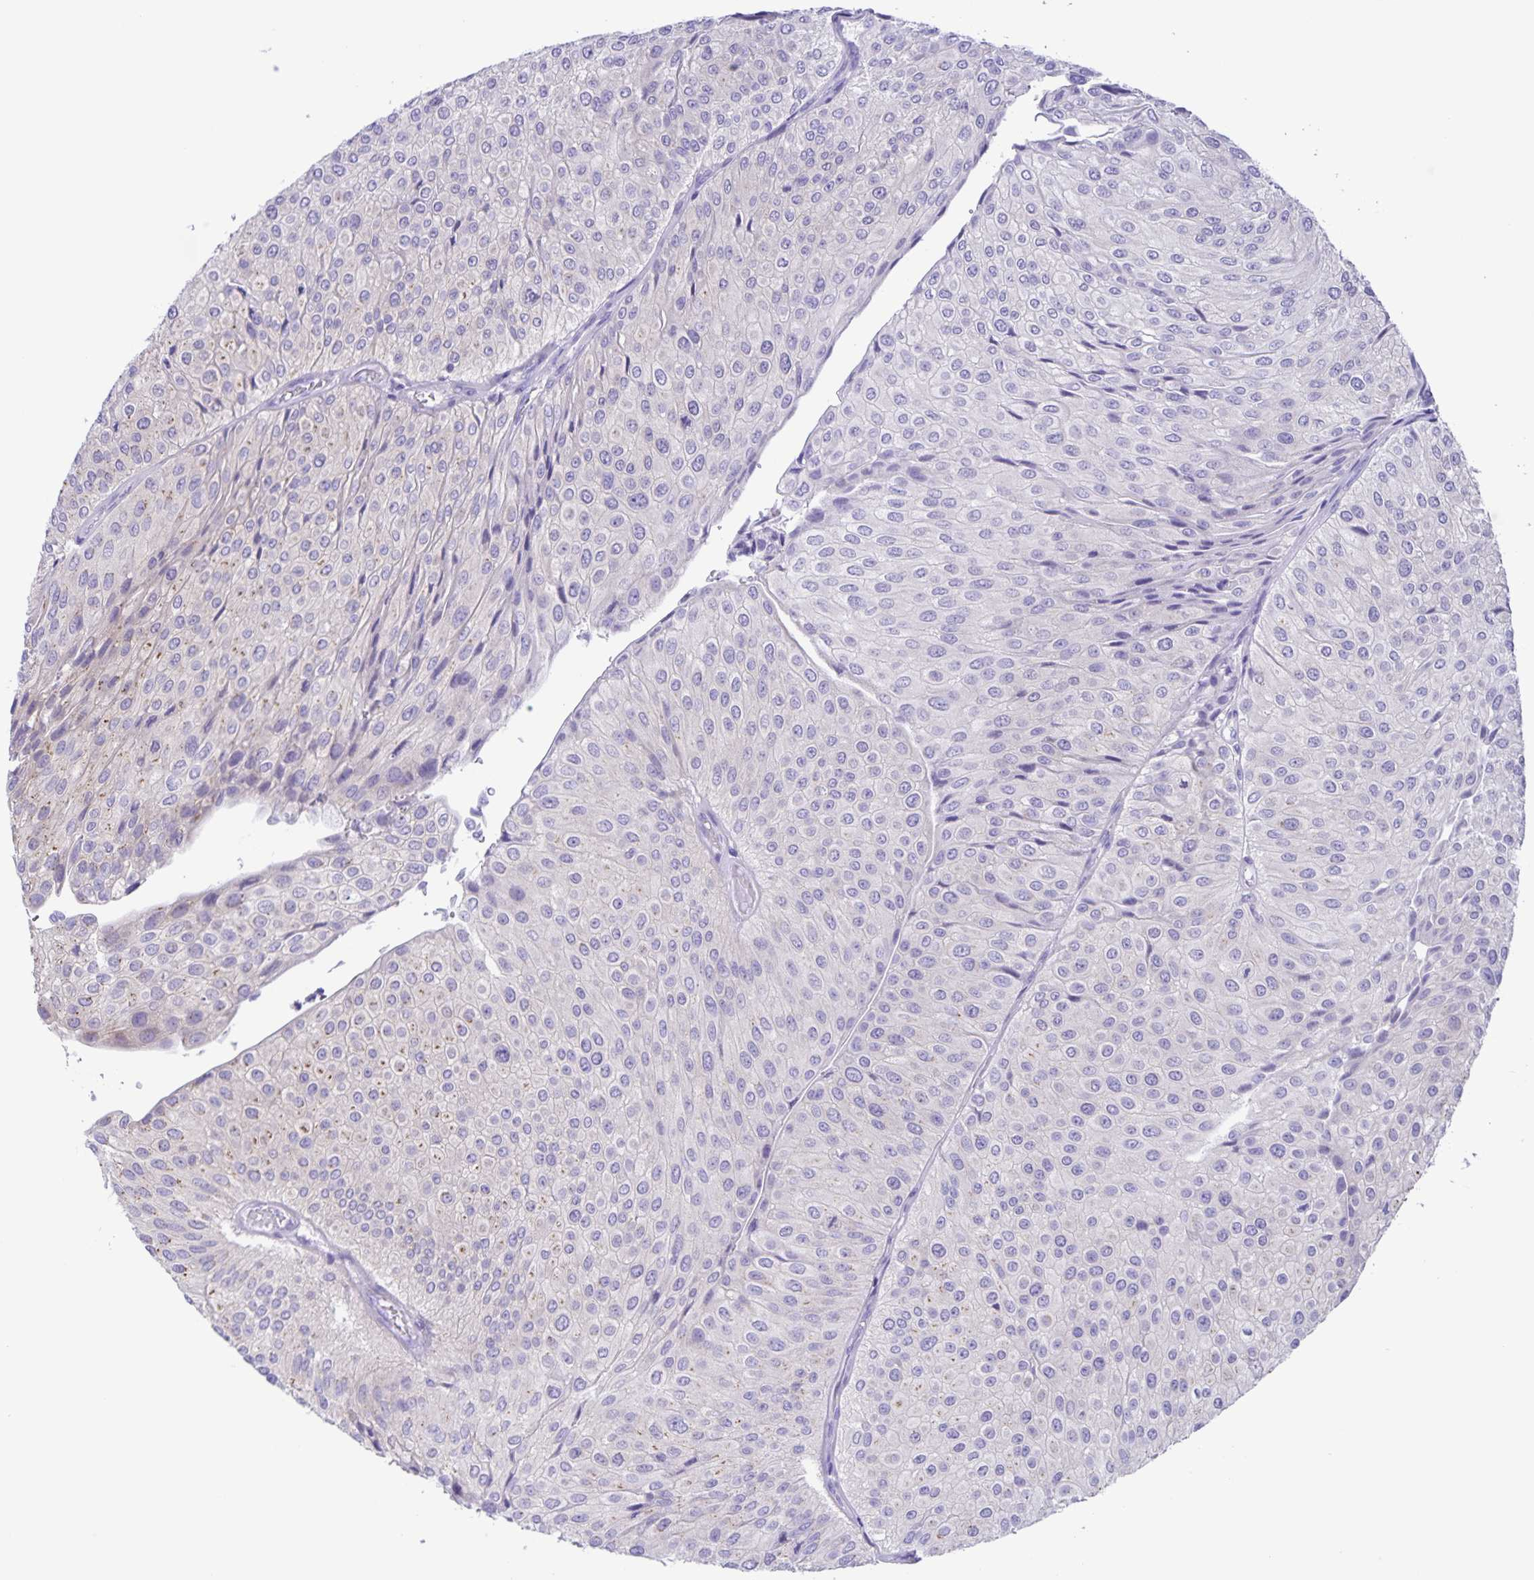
{"staining": {"intensity": "negative", "quantity": "none", "location": "none"}, "tissue": "urothelial cancer", "cell_type": "Tumor cells", "image_type": "cancer", "snomed": [{"axis": "morphology", "description": "Urothelial carcinoma, NOS"}, {"axis": "topography", "description": "Urinary bladder"}], "caption": "The photomicrograph displays no staining of tumor cells in transitional cell carcinoma.", "gene": "CAPSL", "patient": {"sex": "male", "age": 67}}